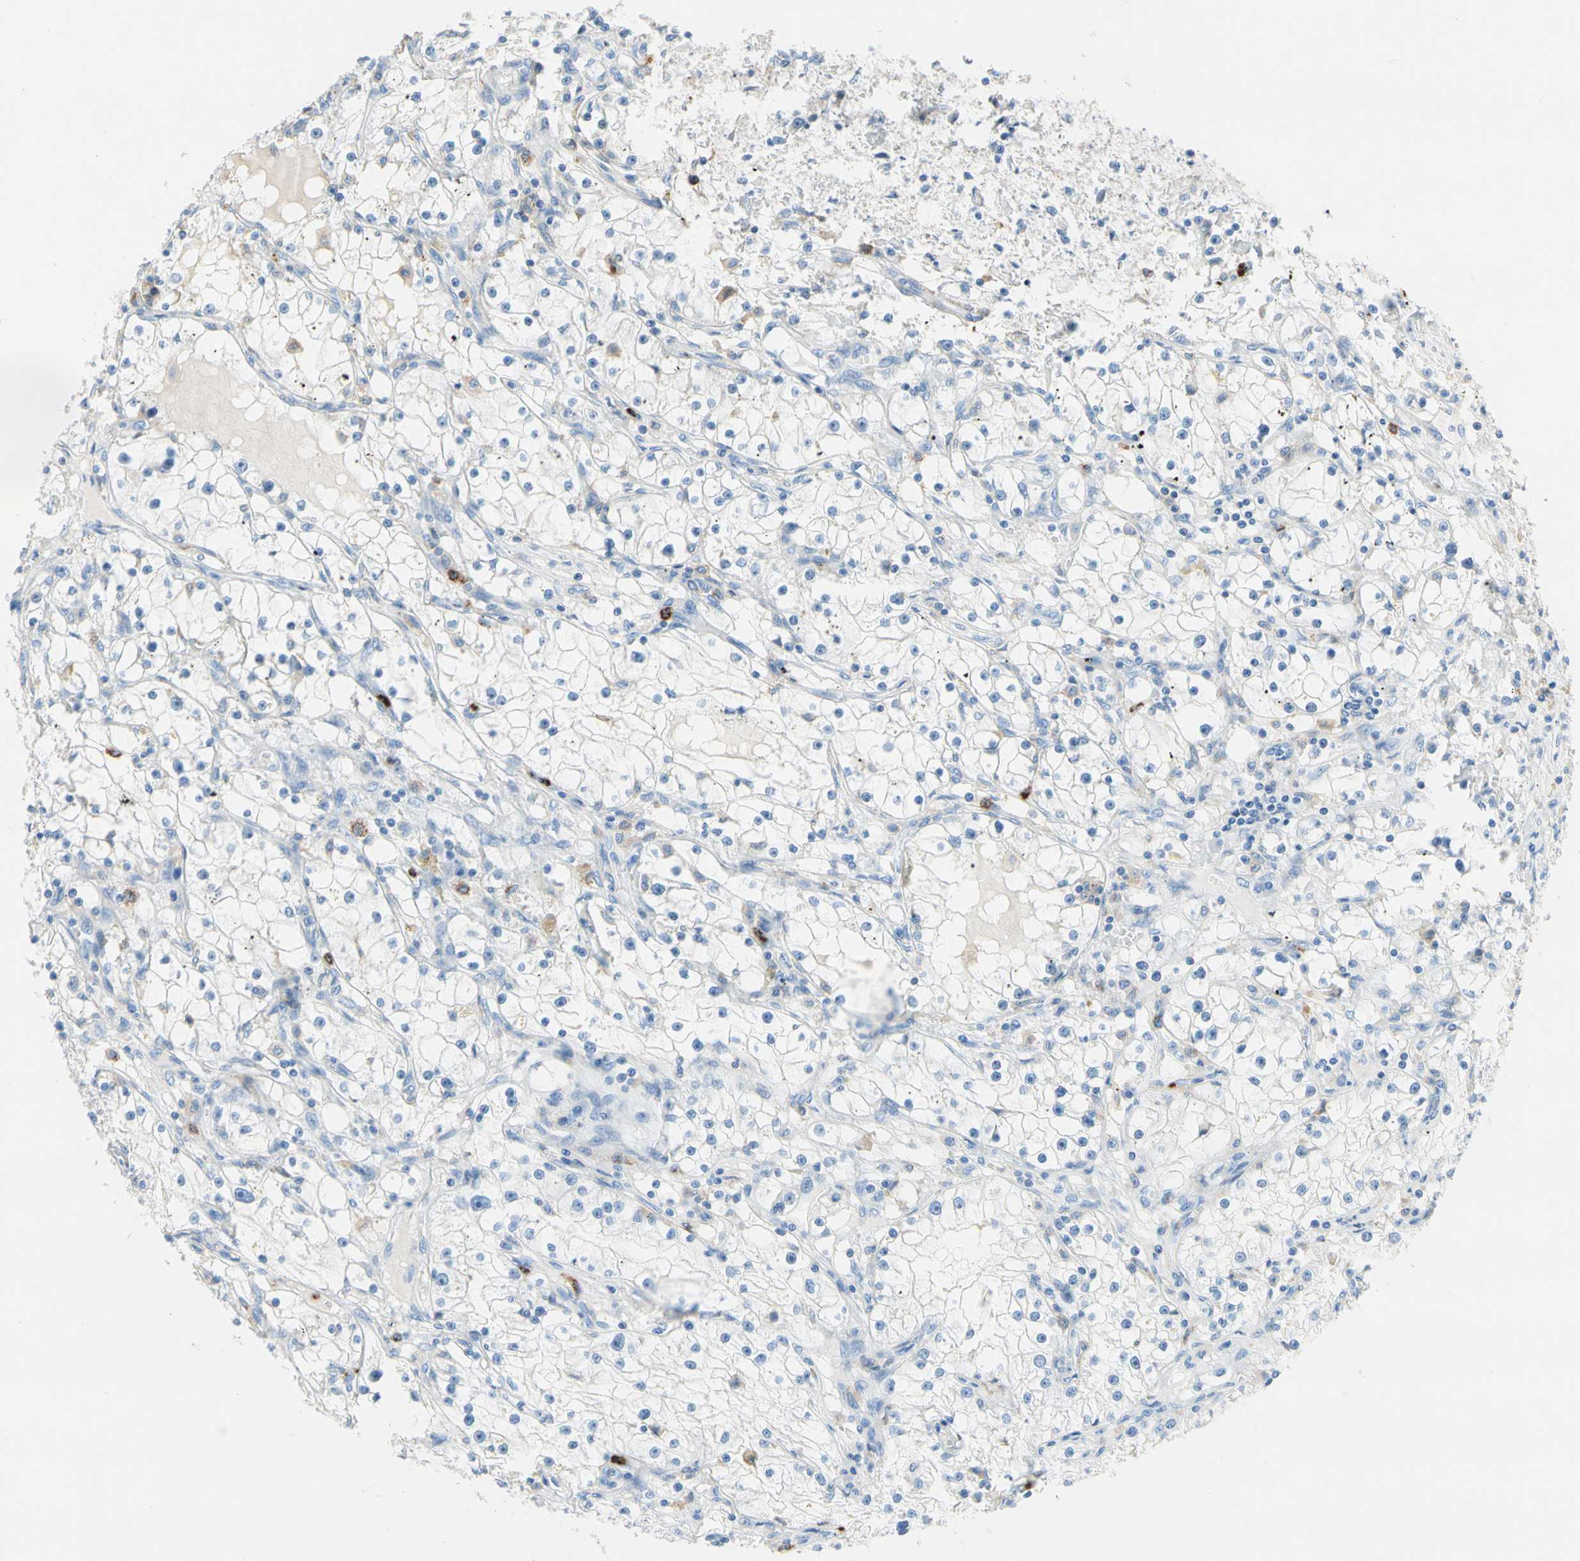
{"staining": {"intensity": "negative", "quantity": "none", "location": "none"}, "tissue": "renal cancer", "cell_type": "Tumor cells", "image_type": "cancer", "snomed": [{"axis": "morphology", "description": "Adenocarcinoma, NOS"}, {"axis": "topography", "description": "Kidney"}], "caption": "An immunohistochemistry (IHC) image of adenocarcinoma (renal) is shown. There is no staining in tumor cells of adenocarcinoma (renal).", "gene": "CLEC4A", "patient": {"sex": "male", "age": 56}}